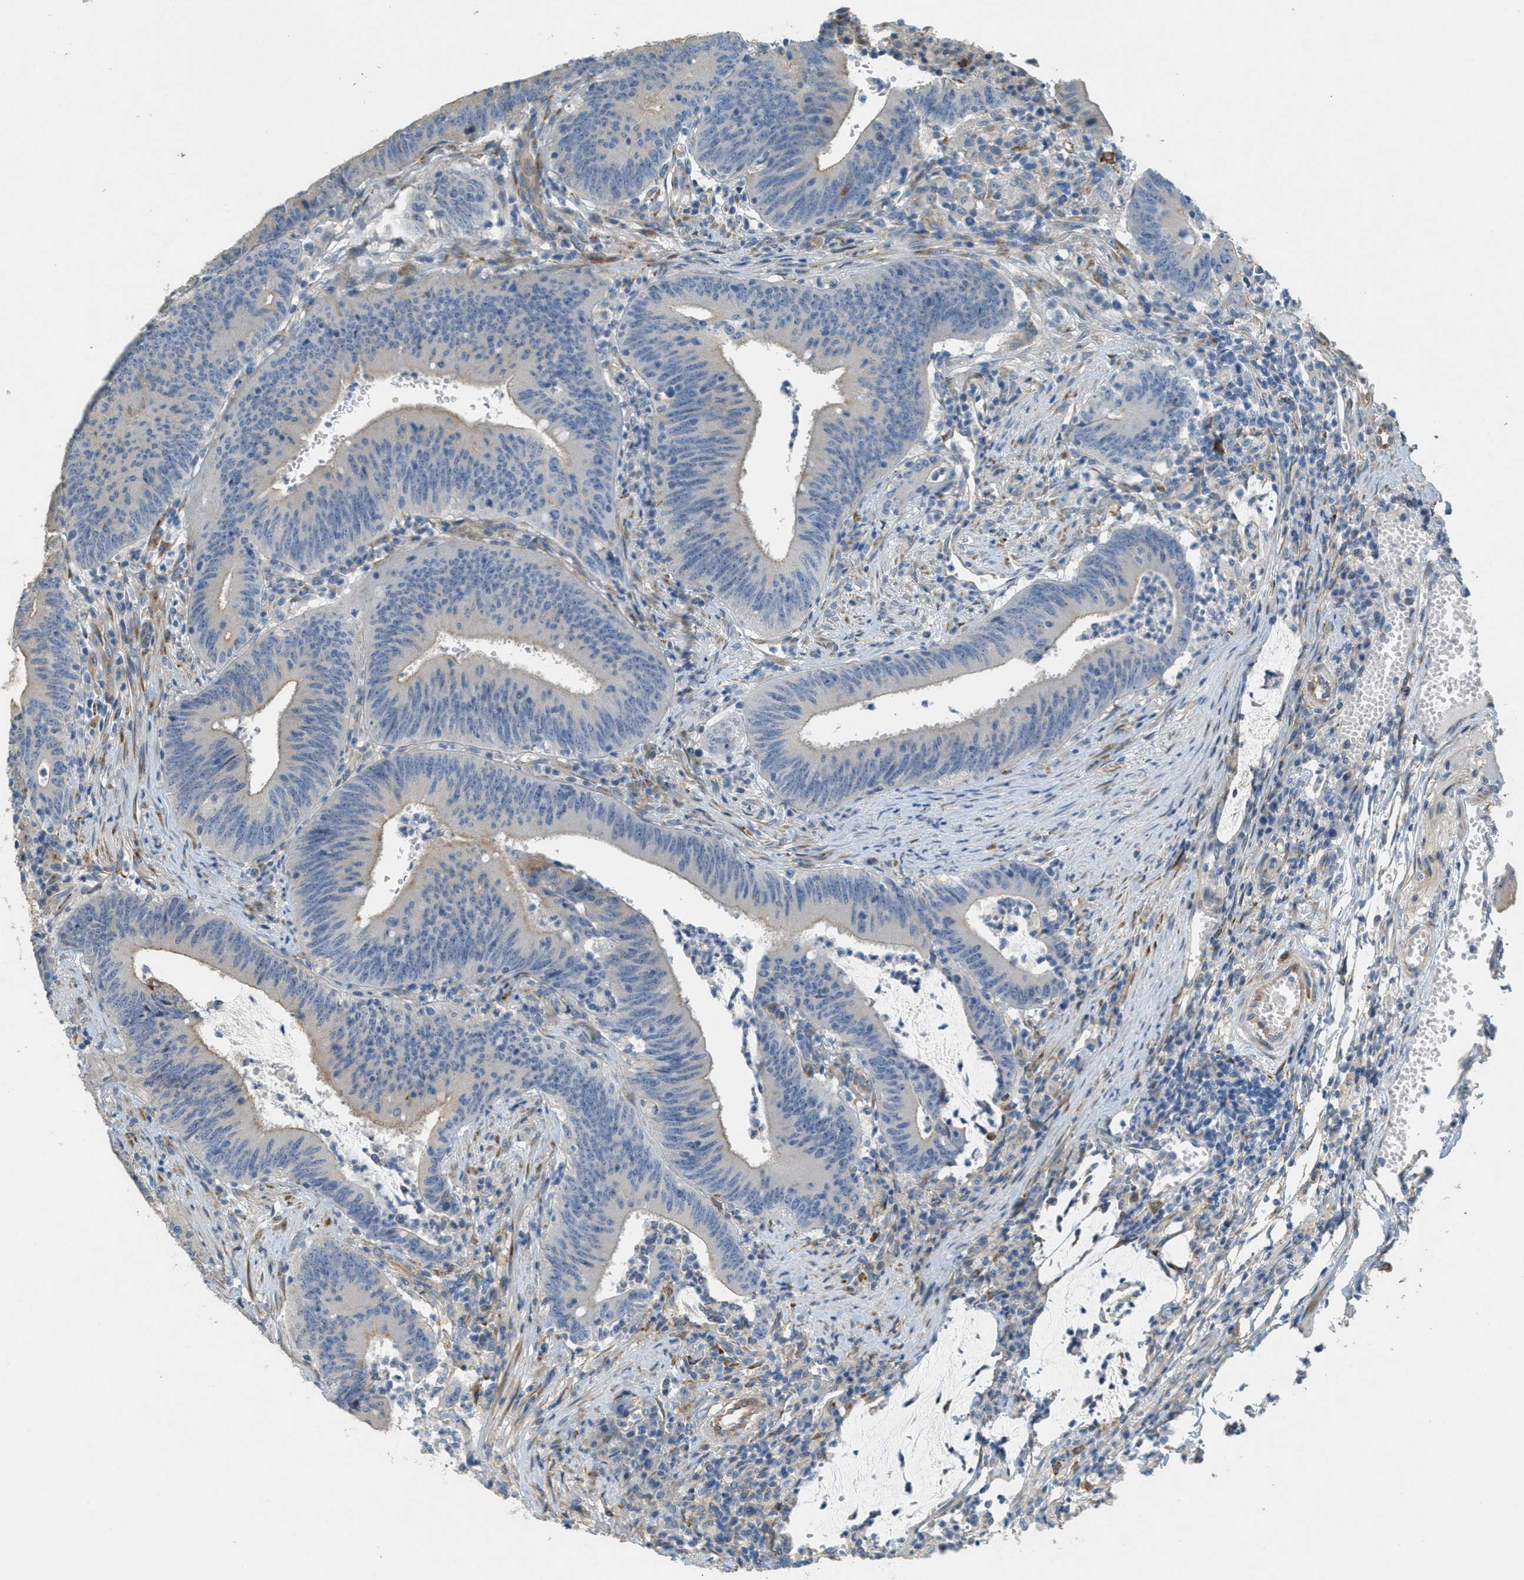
{"staining": {"intensity": "negative", "quantity": "none", "location": "none"}, "tissue": "colorectal cancer", "cell_type": "Tumor cells", "image_type": "cancer", "snomed": [{"axis": "morphology", "description": "Normal tissue, NOS"}, {"axis": "morphology", "description": "Adenocarcinoma, NOS"}, {"axis": "topography", "description": "Rectum"}], "caption": "Colorectal cancer was stained to show a protein in brown. There is no significant staining in tumor cells.", "gene": "ADCY5", "patient": {"sex": "female", "age": 66}}